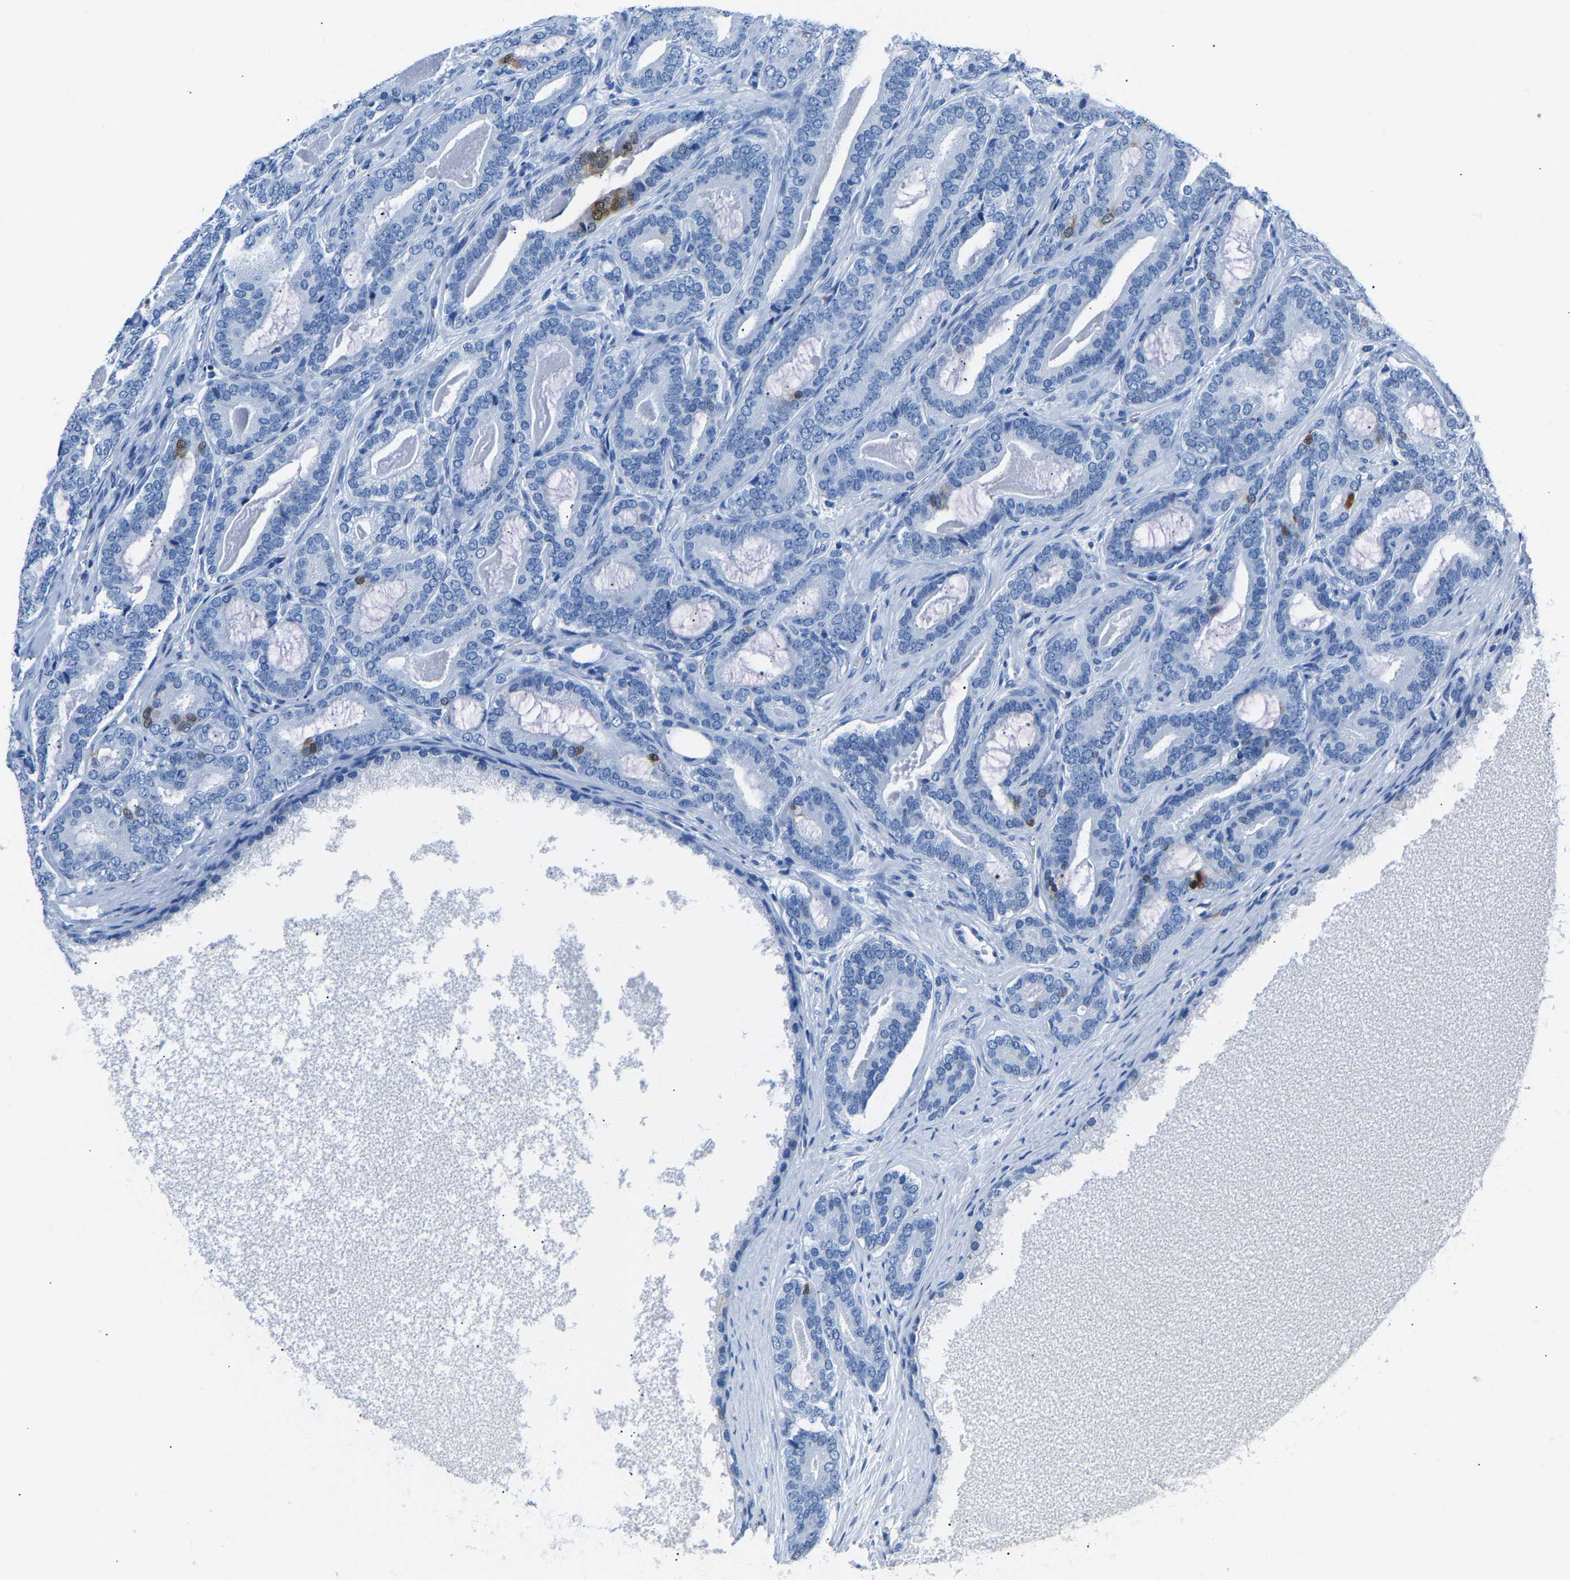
{"staining": {"intensity": "moderate", "quantity": "<25%", "location": "cytoplasmic/membranous,nuclear"}, "tissue": "prostate cancer", "cell_type": "Tumor cells", "image_type": "cancer", "snomed": [{"axis": "morphology", "description": "Adenocarcinoma, High grade"}, {"axis": "topography", "description": "Prostate"}], "caption": "A brown stain labels moderate cytoplasmic/membranous and nuclear staining of a protein in prostate cancer tumor cells.", "gene": "S100P", "patient": {"sex": "male", "age": 60}}